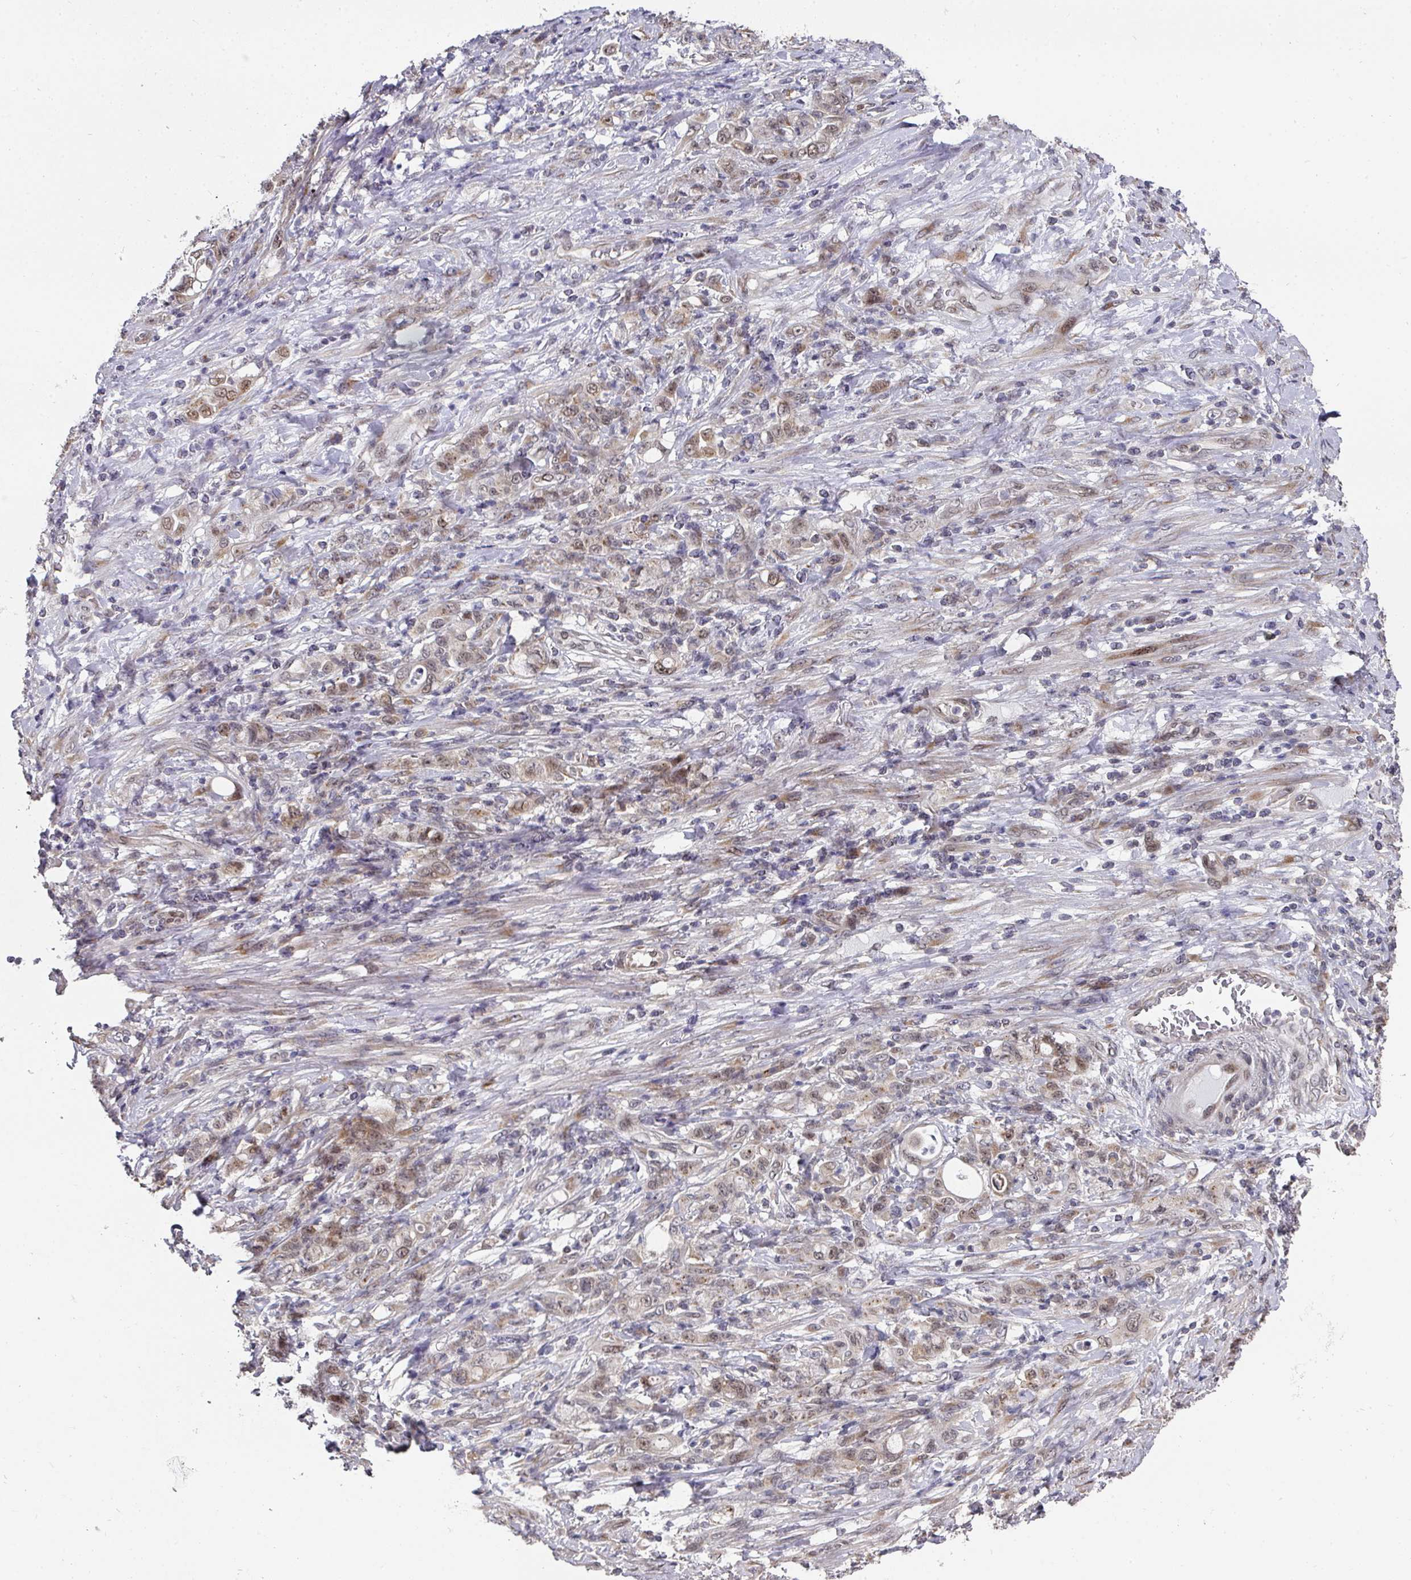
{"staining": {"intensity": "weak", "quantity": "25%-75%", "location": "nuclear"}, "tissue": "stomach cancer", "cell_type": "Tumor cells", "image_type": "cancer", "snomed": [{"axis": "morphology", "description": "Adenocarcinoma, NOS"}, {"axis": "topography", "description": "Stomach"}], "caption": "A brown stain labels weak nuclear expression of a protein in human stomach cancer (adenocarcinoma) tumor cells.", "gene": "C18orf25", "patient": {"sex": "female", "age": 79}}